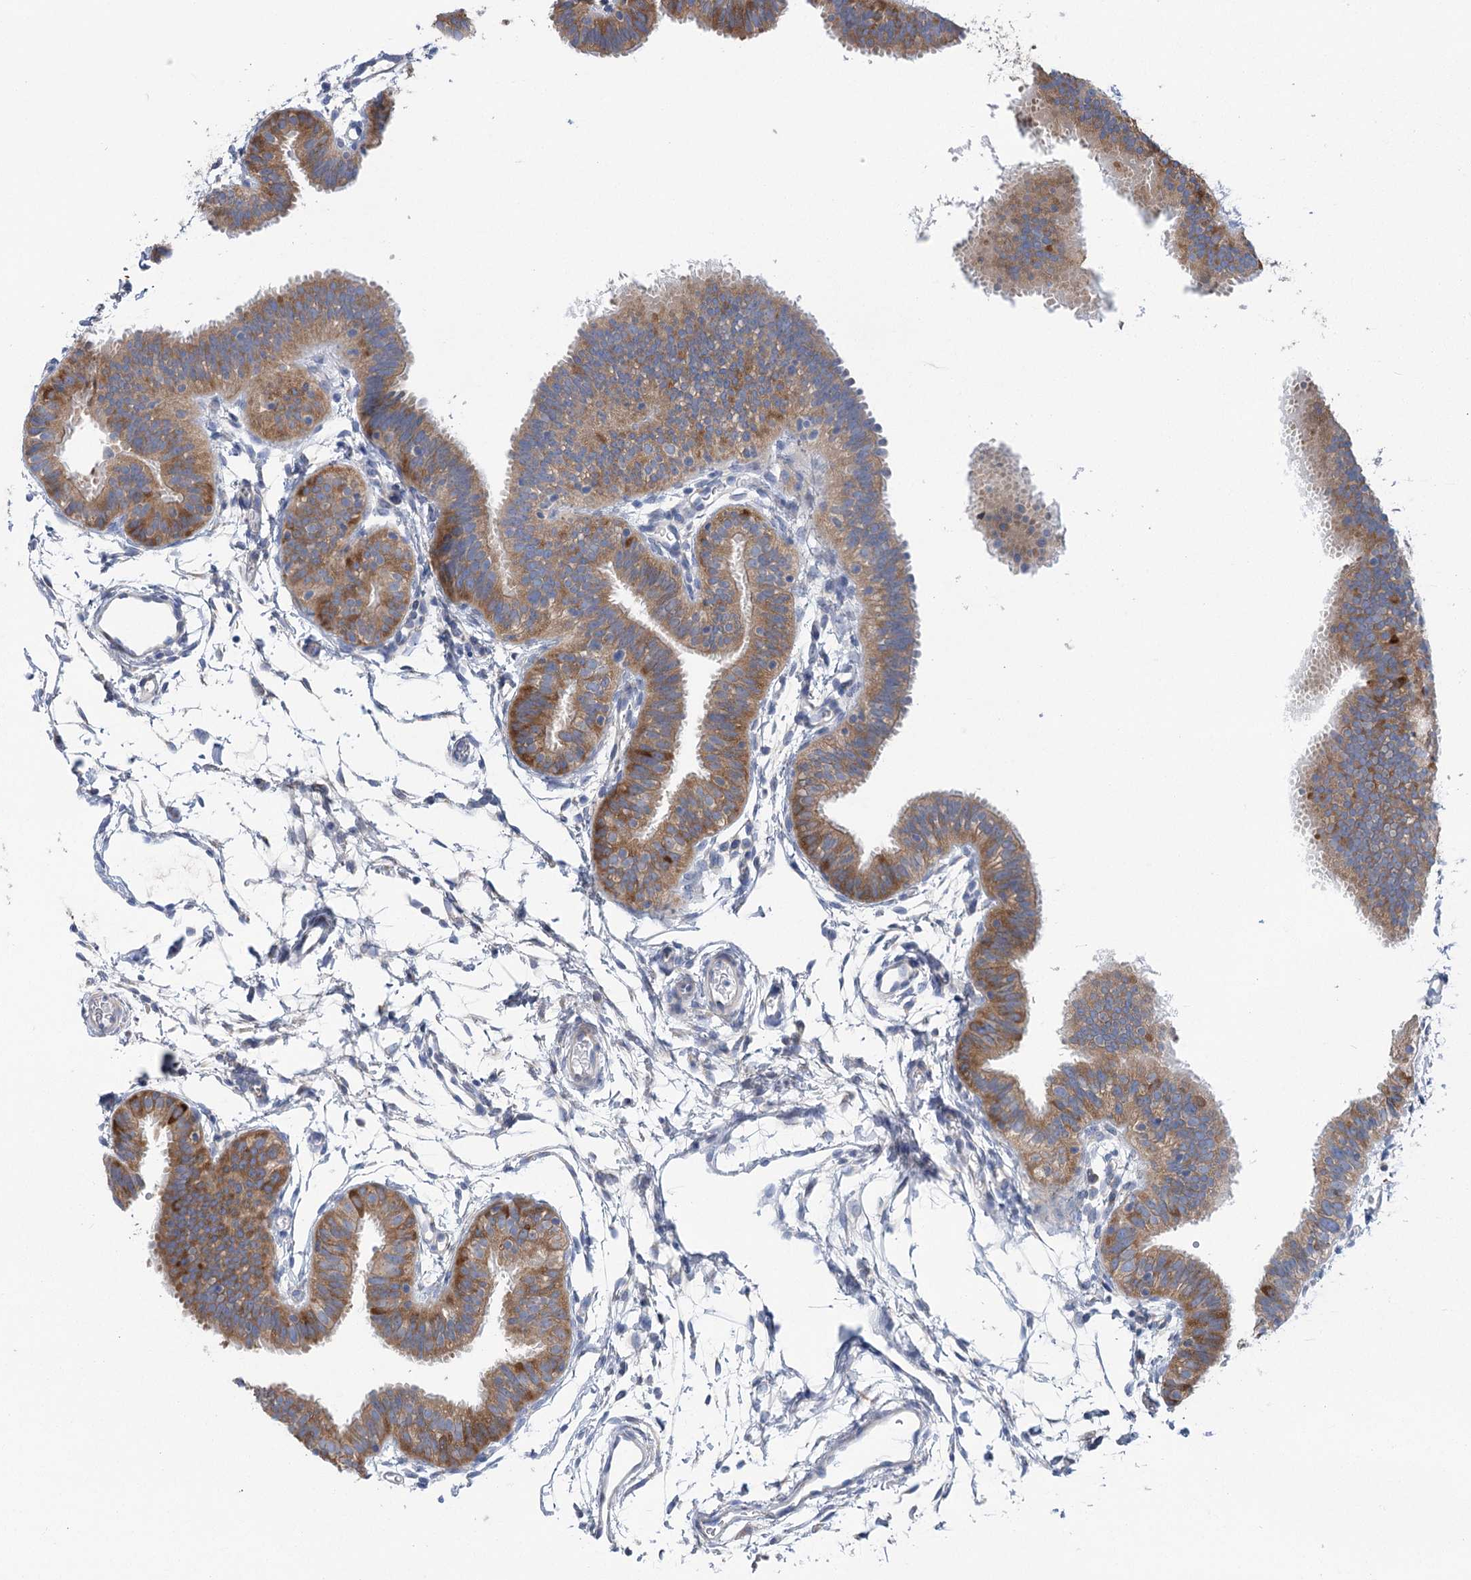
{"staining": {"intensity": "moderate", "quantity": ">75%", "location": "cytoplasmic/membranous"}, "tissue": "fallopian tube", "cell_type": "Glandular cells", "image_type": "normal", "snomed": [{"axis": "morphology", "description": "Normal tissue, NOS"}, {"axis": "topography", "description": "Fallopian tube"}], "caption": "DAB immunohistochemical staining of normal human fallopian tube displays moderate cytoplasmic/membranous protein positivity in approximately >75% of glandular cells. The staining was performed using DAB (3,3'-diaminobenzidine), with brown indicating positive protein expression. Nuclei are stained blue with hematoxylin.", "gene": "METTL24", "patient": {"sex": "female", "age": 35}}